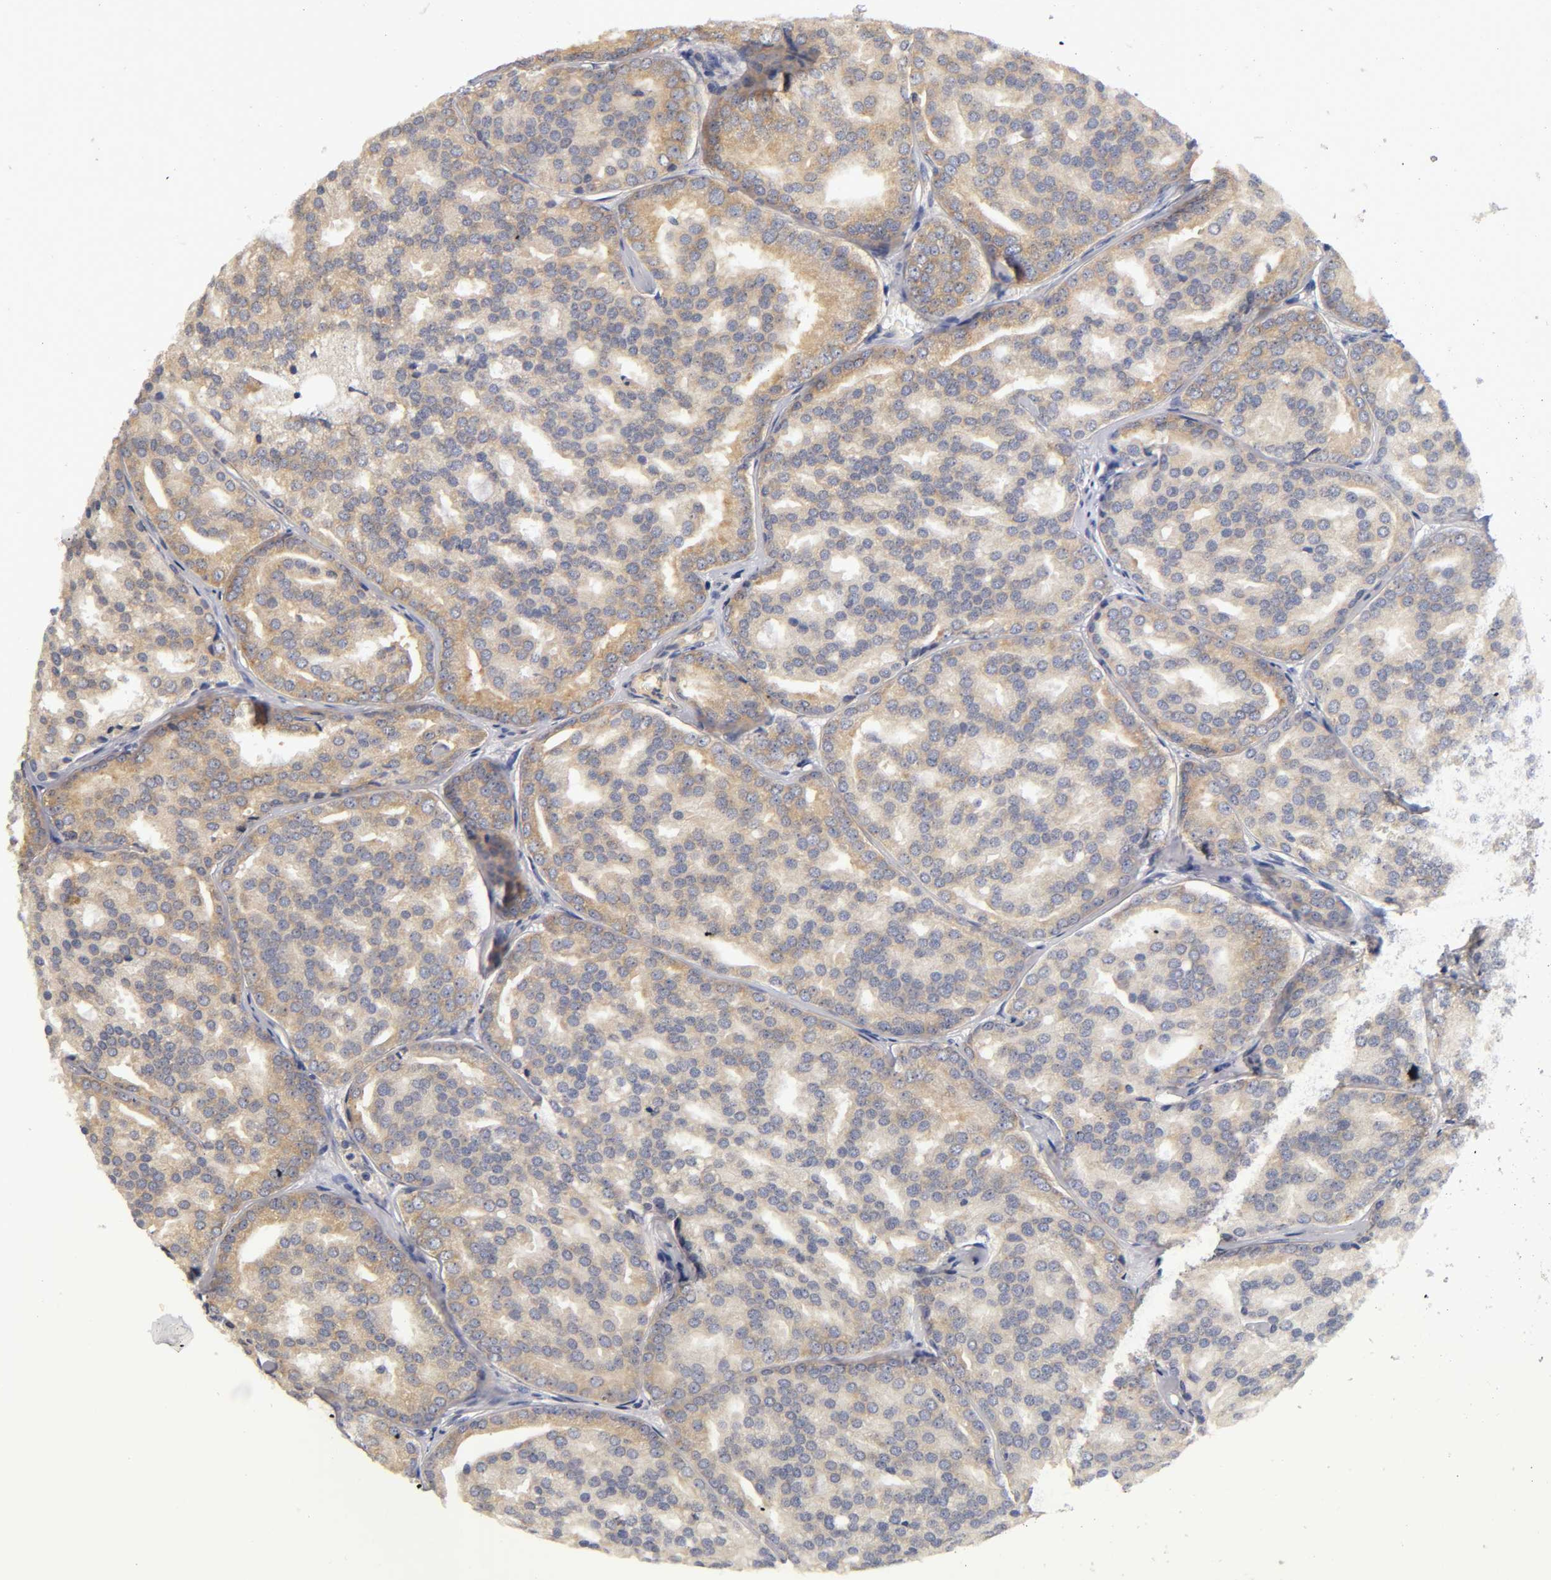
{"staining": {"intensity": "weak", "quantity": ">75%", "location": "cytoplasmic/membranous"}, "tissue": "prostate cancer", "cell_type": "Tumor cells", "image_type": "cancer", "snomed": [{"axis": "morphology", "description": "Adenocarcinoma, High grade"}, {"axis": "topography", "description": "Prostate"}], "caption": "Immunohistochemical staining of human prostate cancer shows low levels of weak cytoplasmic/membranous positivity in about >75% of tumor cells. (DAB = brown stain, brightfield microscopy at high magnification).", "gene": "RPS29", "patient": {"sex": "male", "age": 64}}